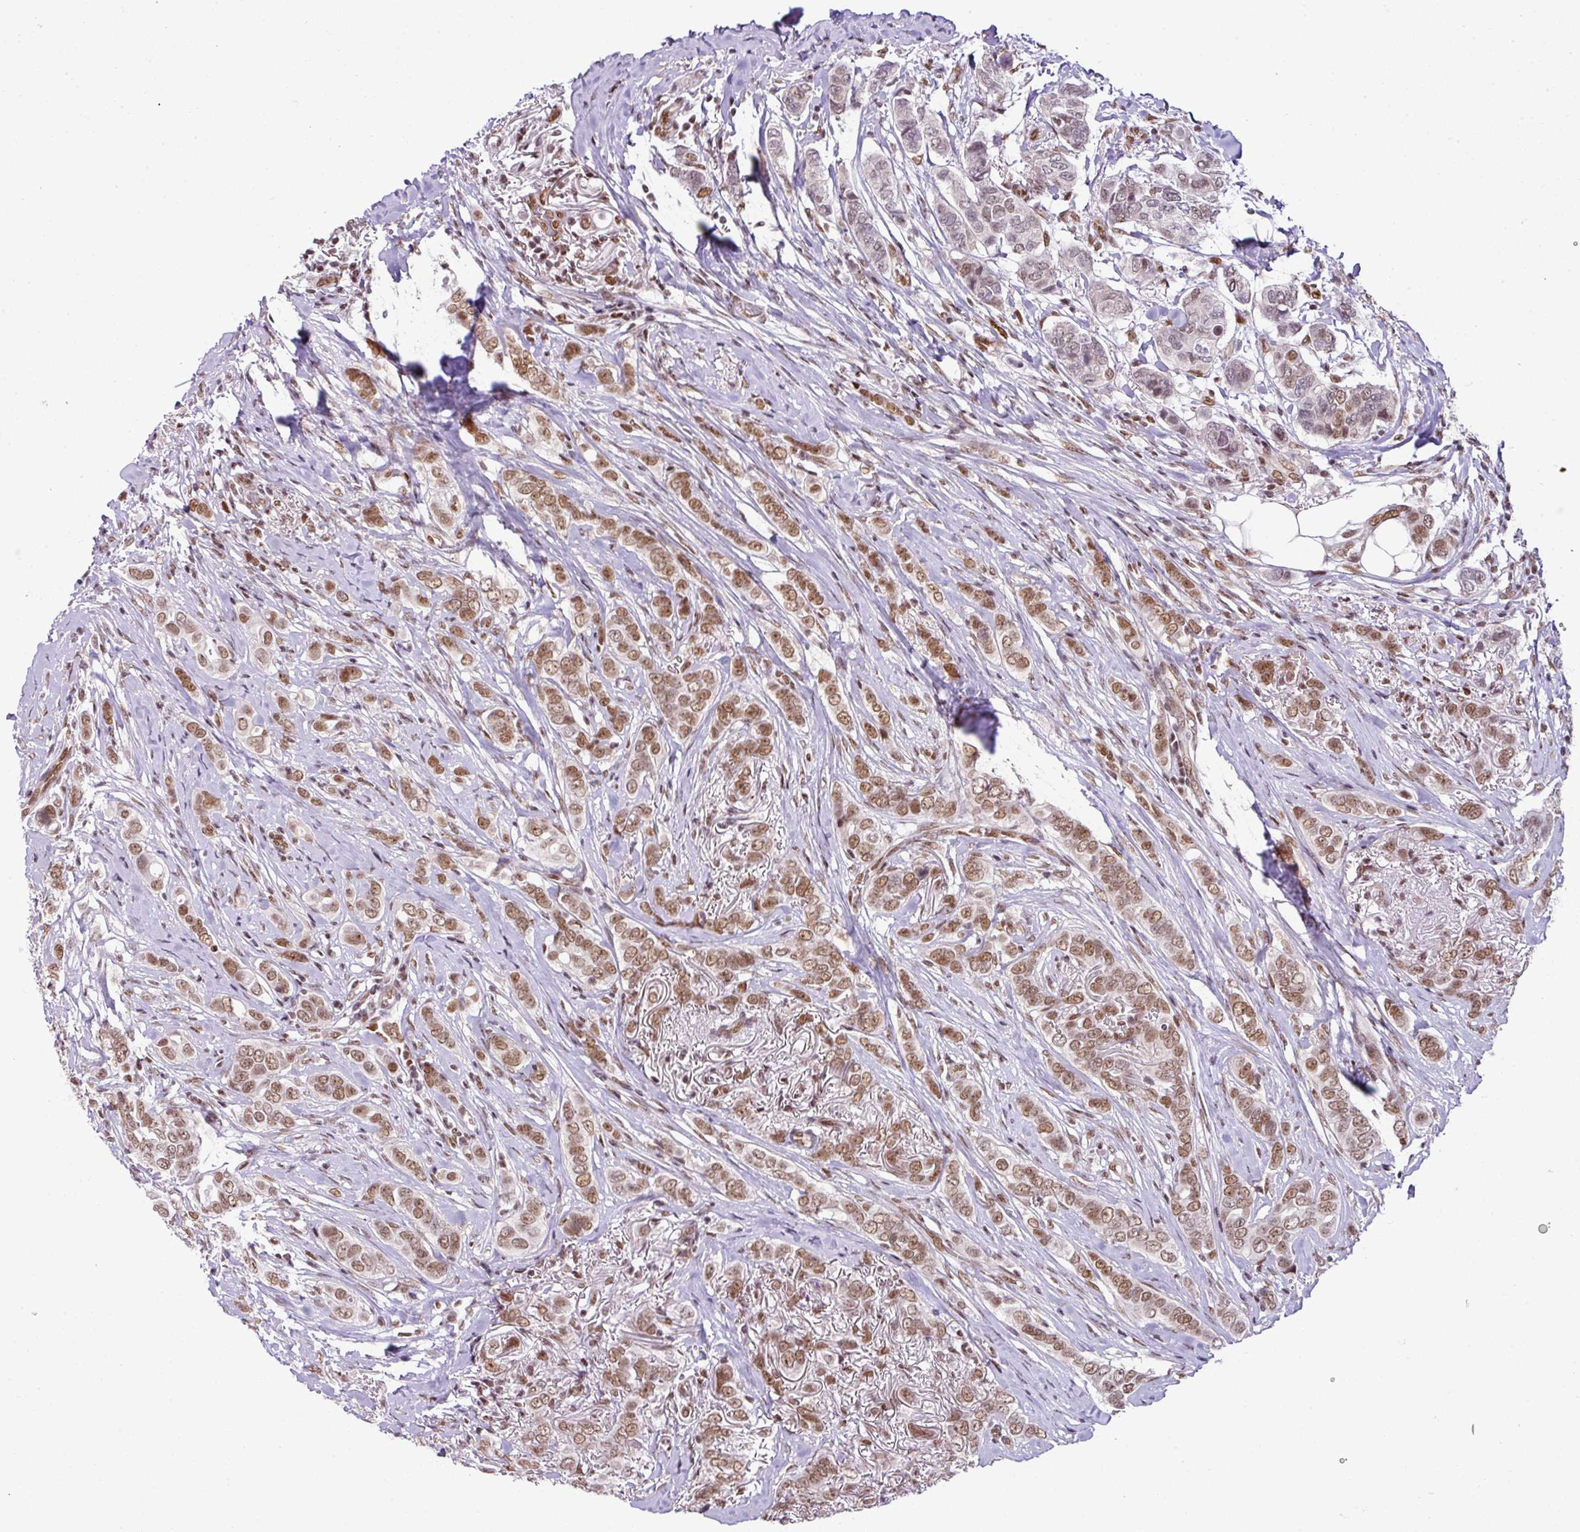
{"staining": {"intensity": "moderate", "quantity": ">75%", "location": "nuclear"}, "tissue": "breast cancer", "cell_type": "Tumor cells", "image_type": "cancer", "snomed": [{"axis": "morphology", "description": "Lobular carcinoma"}, {"axis": "topography", "description": "Breast"}], "caption": "IHC (DAB (3,3'-diaminobenzidine)) staining of breast cancer reveals moderate nuclear protein staining in about >75% of tumor cells. (Stains: DAB (3,3'-diaminobenzidine) in brown, nuclei in blue, Microscopy: brightfield microscopy at high magnification).", "gene": "PGAP4", "patient": {"sex": "female", "age": 51}}